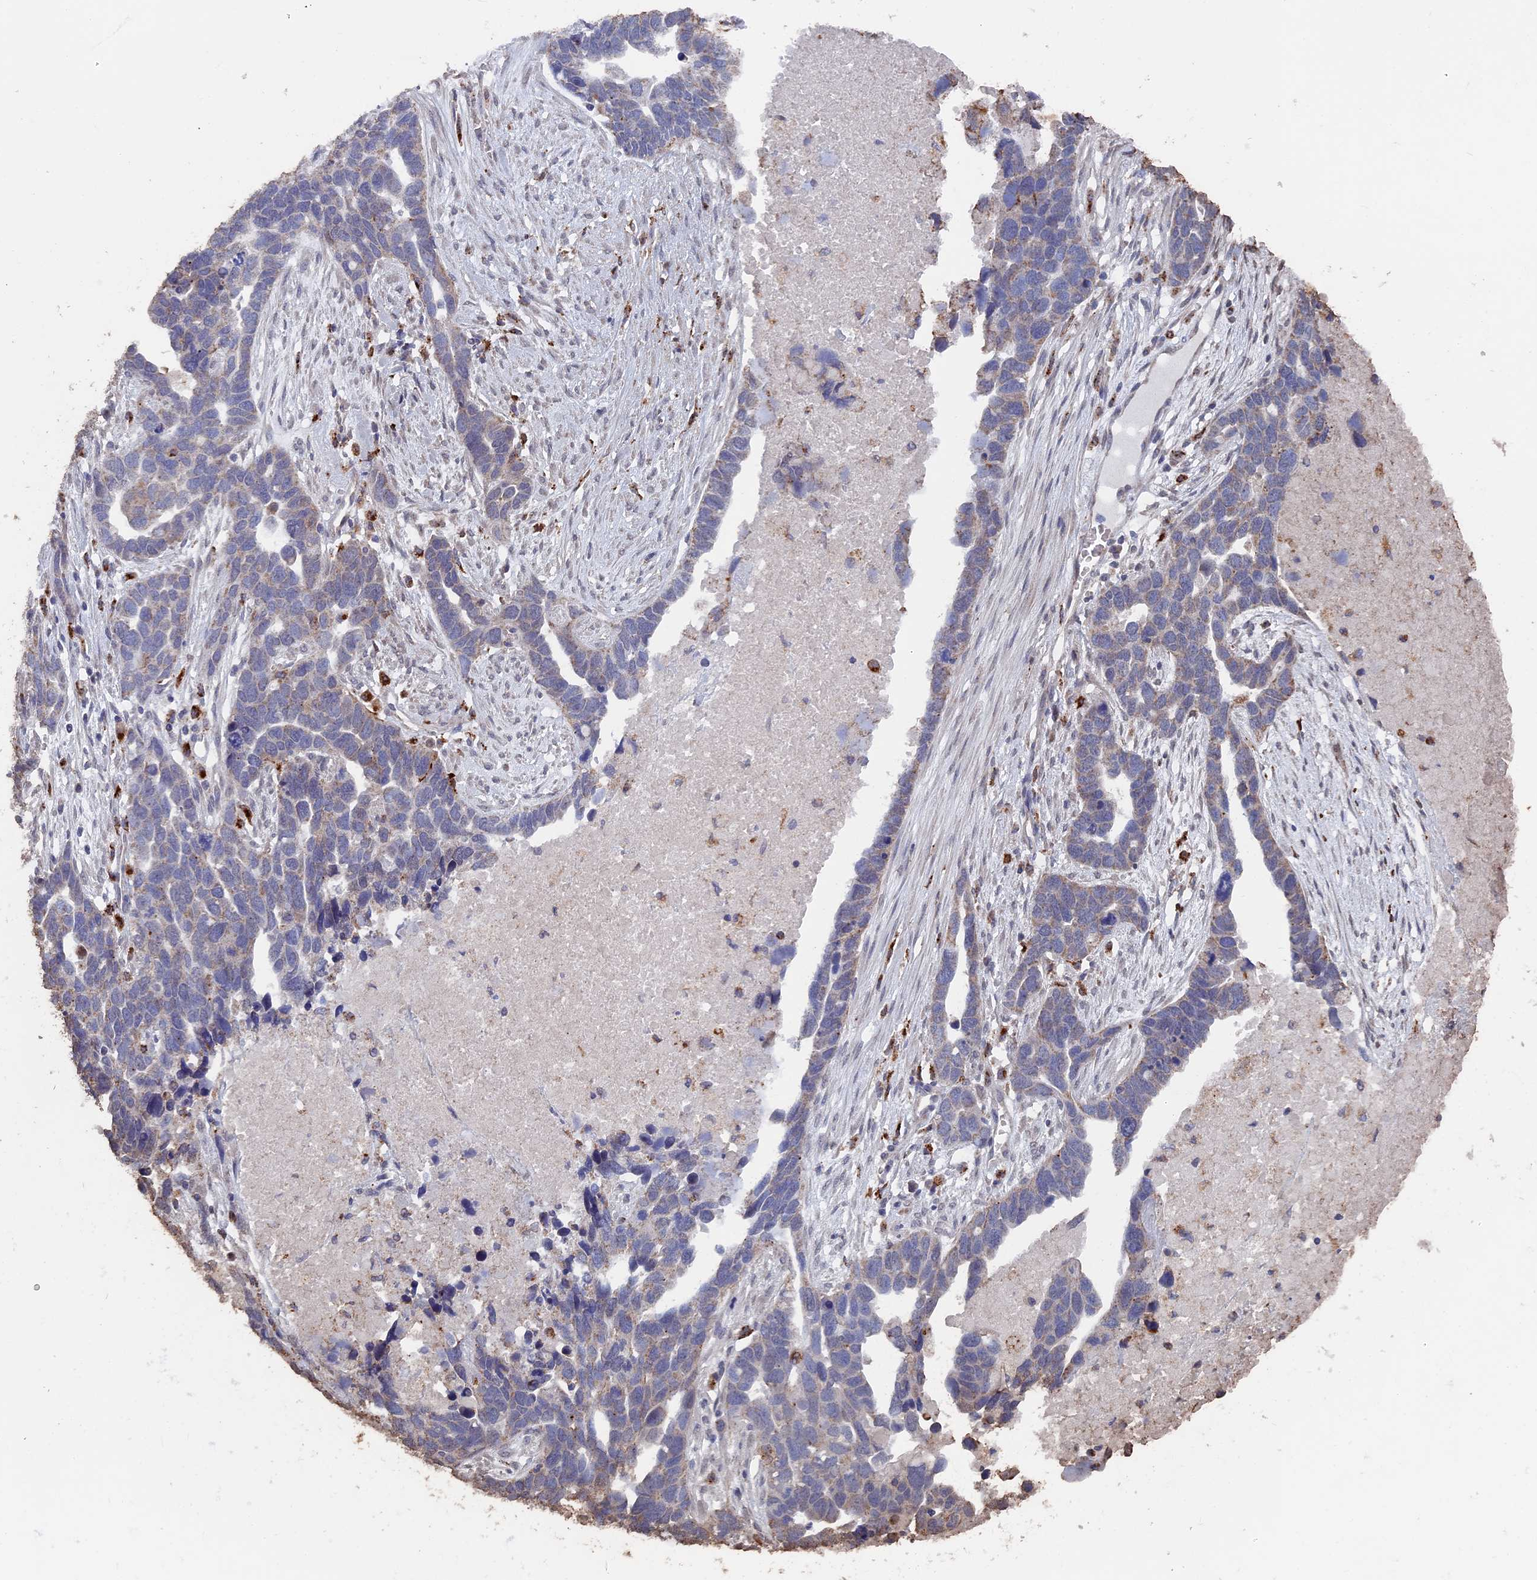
{"staining": {"intensity": "moderate", "quantity": "<25%", "location": "cytoplasmic/membranous"}, "tissue": "ovarian cancer", "cell_type": "Tumor cells", "image_type": "cancer", "snomed": [{"axis": "morphology", "description": "Cystadenocarcinoma, serous, NOS"}, {"axis": "topography", "description": "Ovary"}], "caption": "Serous cystadenocarcinoma (ovarian) stained with immunohistochemistry (IHC) shows moderate cytoplasmic/membranous expression in approximately <25% of tumor cells.", "gene": "SMG9", "patient": {"sex": "female", "age": 54}}